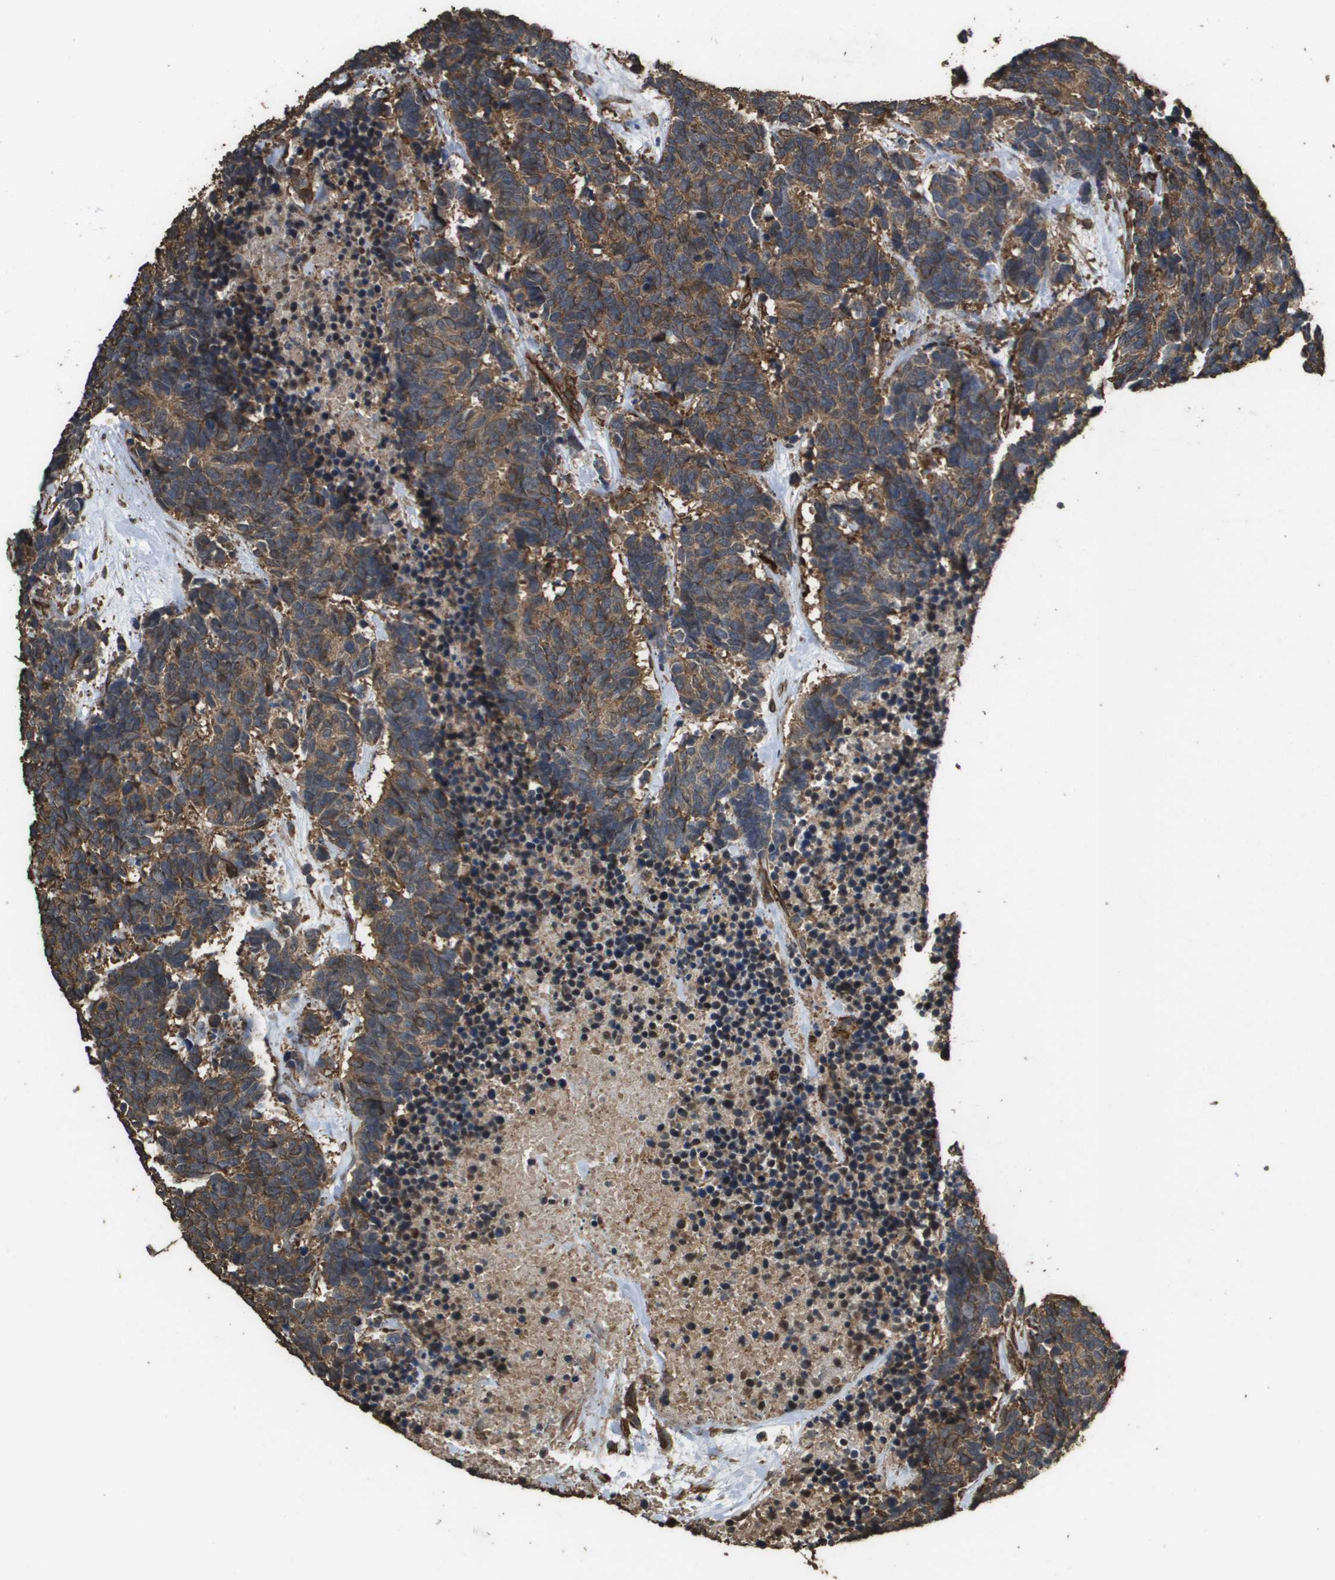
{"staining": {"intensity": "moderate", "quantity": ">75%", "location": "cytoplasmic/membranous"}, "tissue": "carcinoid", "cell_type": "Tumor cells", "image_type": "cancer", "snomed": [{"axis": "morphology", "description": "Carcinoma, NOS"}, {"axis": "morphology", "description": "Carcinoid, malignant, NOS"}, {"axis": "topography", "description": "Urinary bladder"}], "caption": "Carcinoma stained for a protein demonstrates moderate cytoplasmic/membranous positivity in tumor cells.", "gene": "AAMP", "patient": {"sex": "male", "age": 57}}